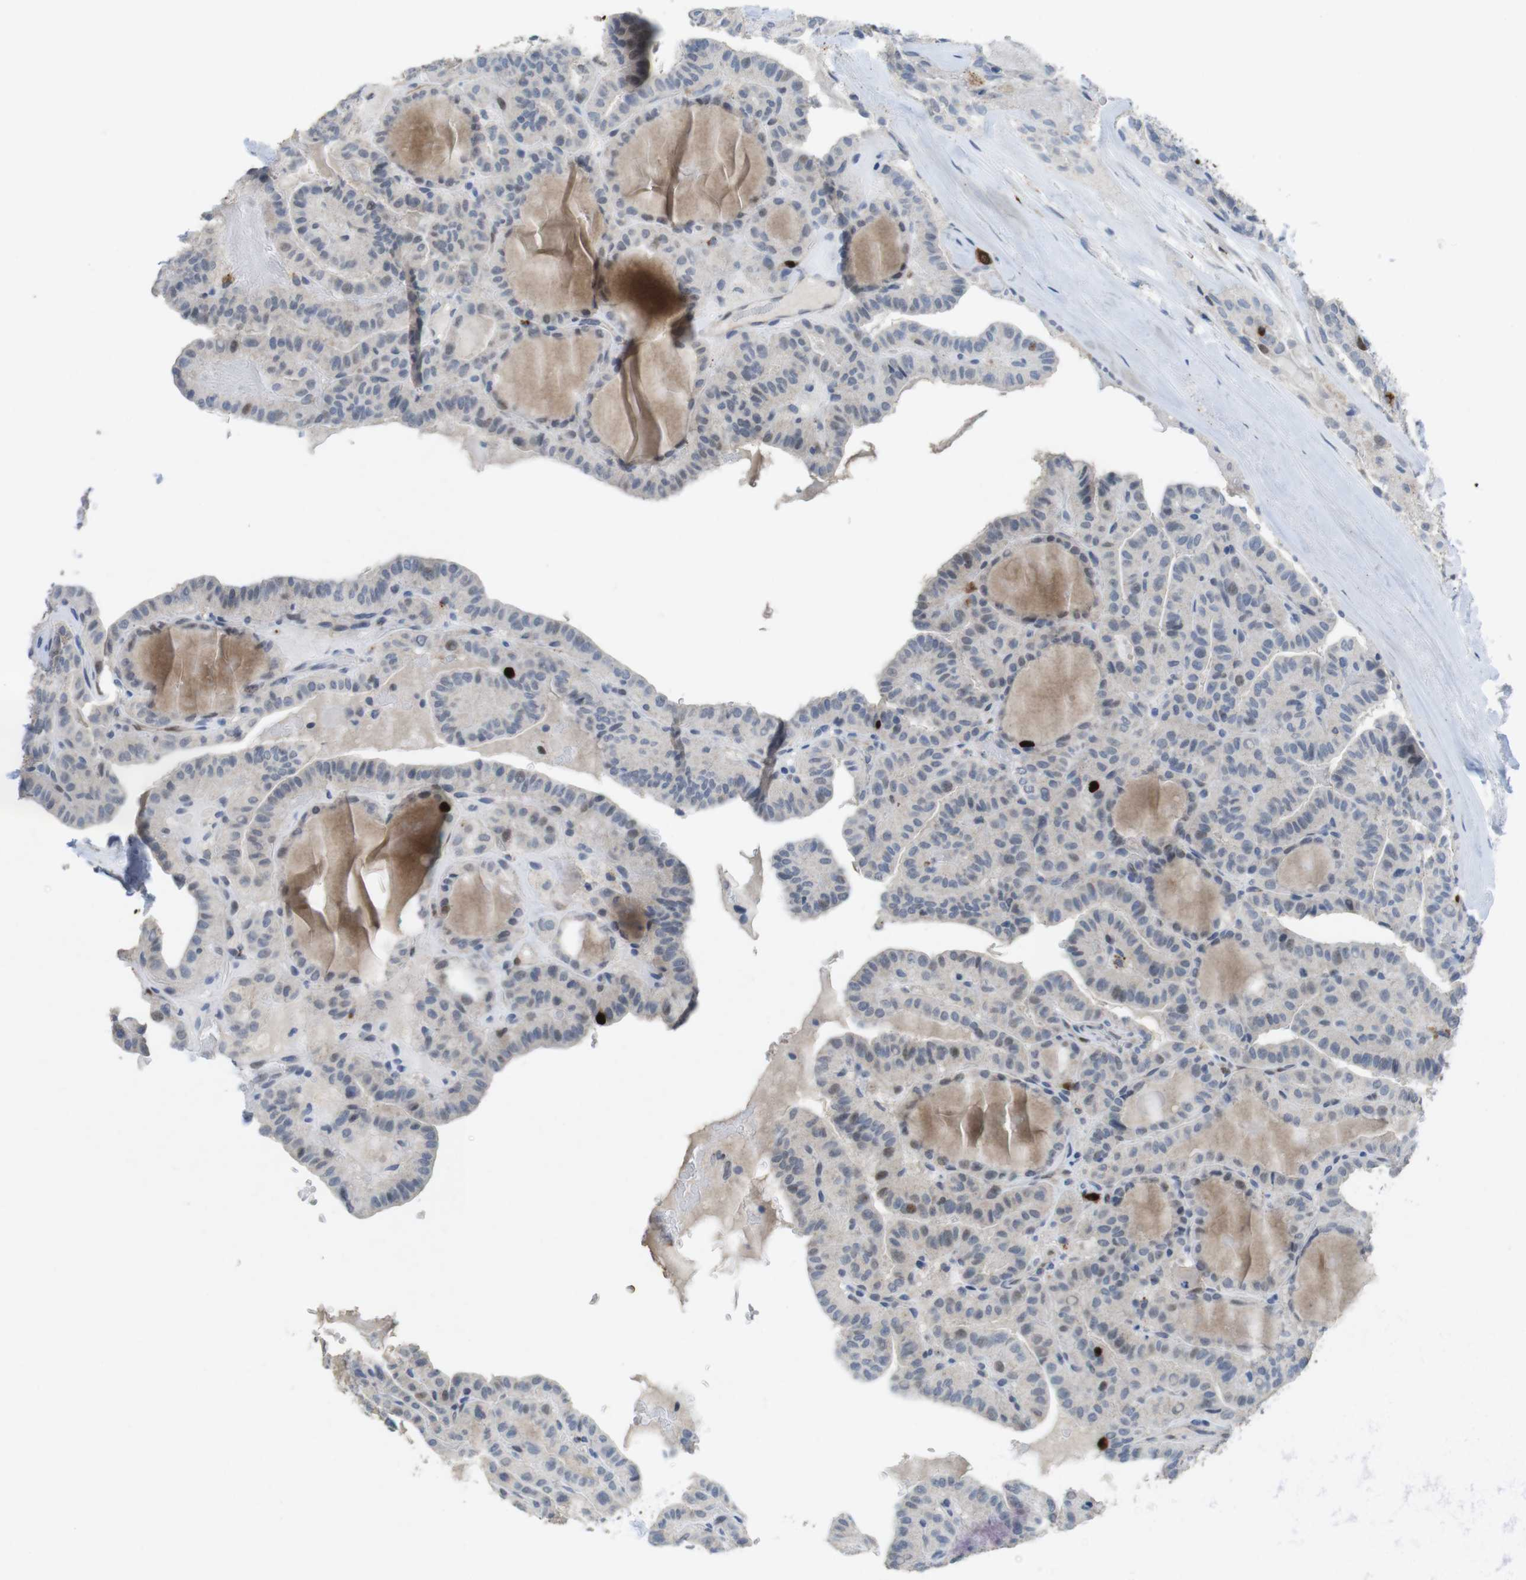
{"staining": {"intensity": "negative", "quantity": "none", "location": "none"}, "tissue": "thyroid cancer", "cell_type": "Tumor cells", "image_type": "cancer", "snomed": [{"axis": "morphology", "description": "Papillary adenocarcinoma, NOS"}, {"axis": "topography", "description": "Thyroid gland"}], "caption": "An image of papillary adenocarcinoma (thyroid) stained for a protein shows no brown staining in tumor cells. (Immunohistochemistry, brightfield microscopy, high magnification).", "gene": "KPNA2", "patient": {"sex": "male", "age": 77}}